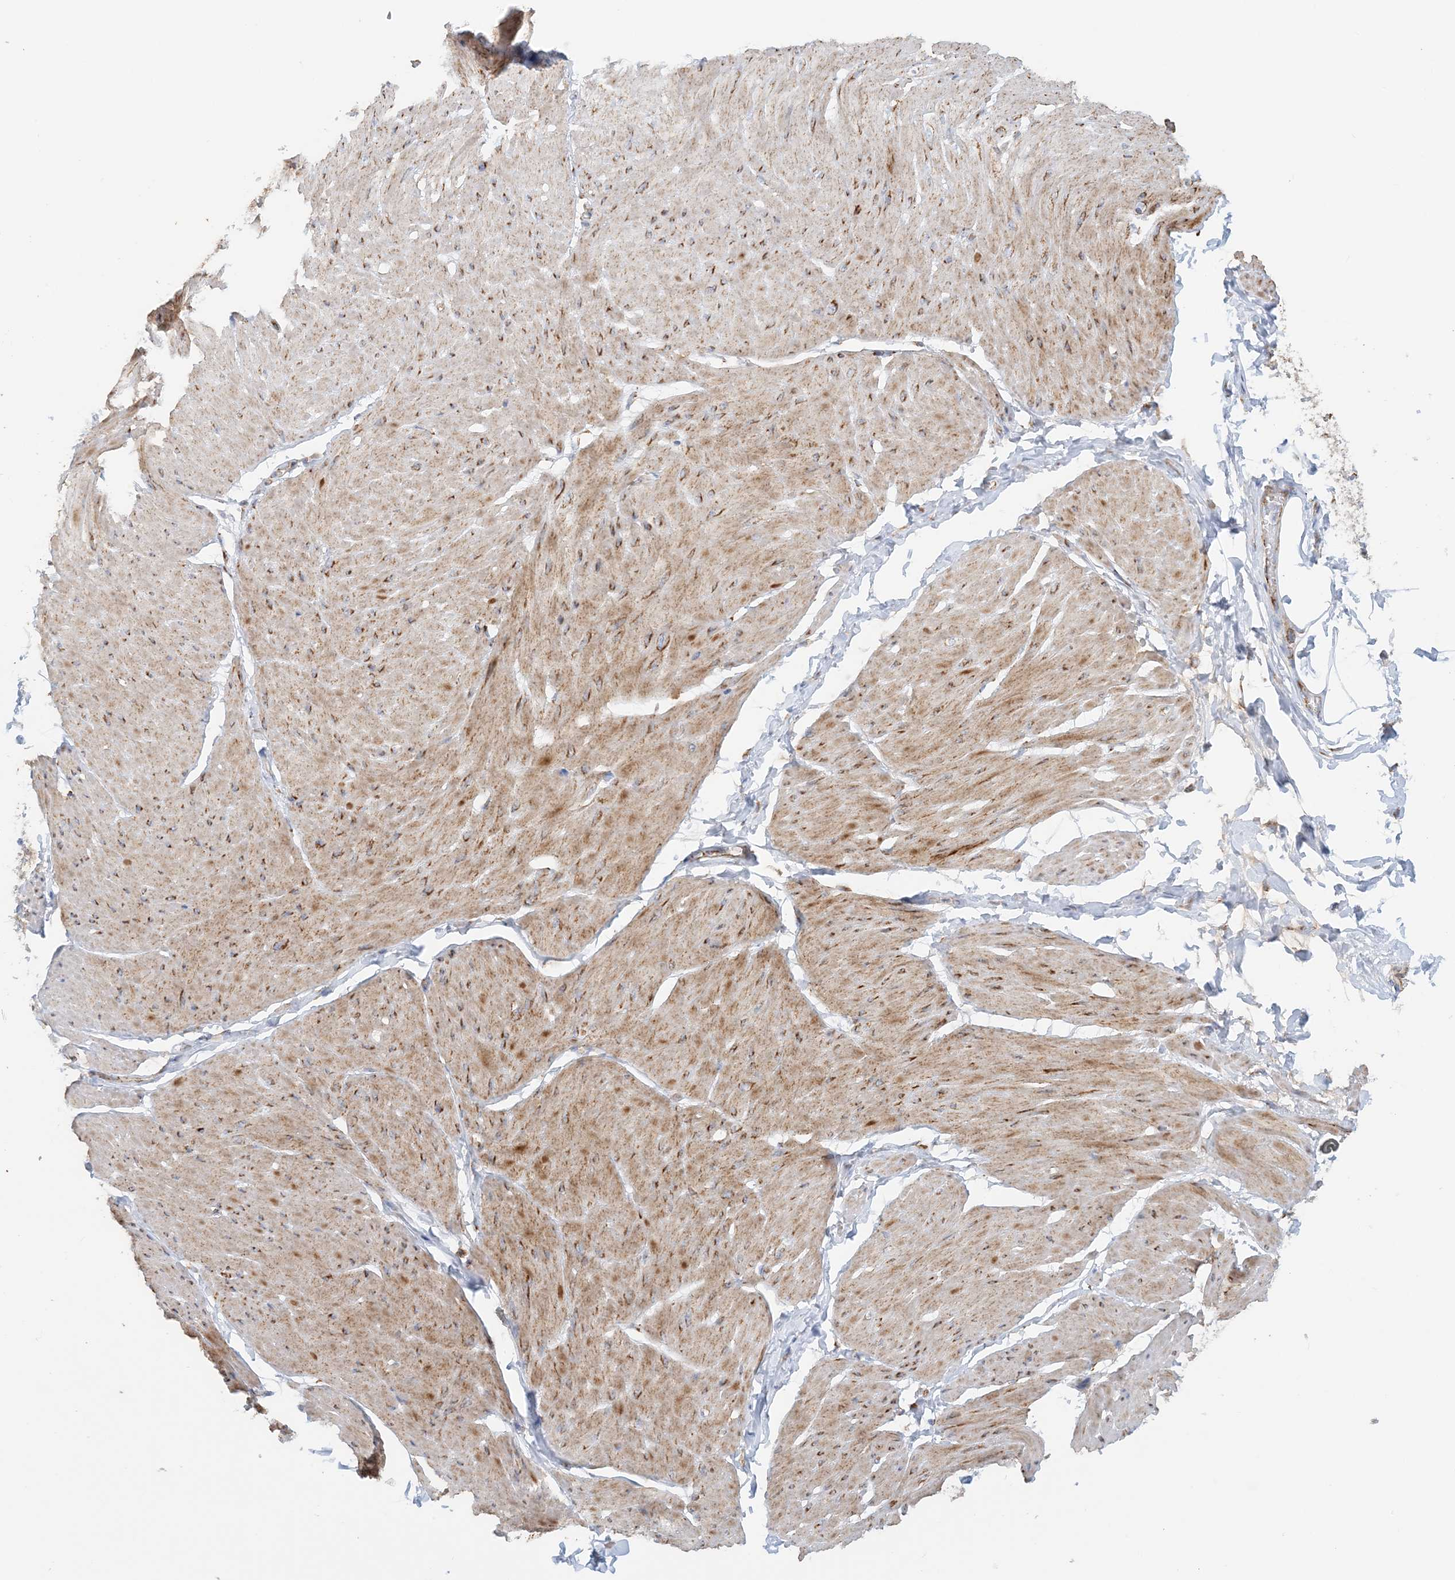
{"staining": {"intensity": "moderate", "quantity": ">75%", "location": "cytoplasmic/membranous"}, "tissue": "smooth muscle", "cell_type": "Smooth muscle cells", "image_type": "normal", "snomed": [{"axis": "morphology", "description": "Urothelial carcinoma, High grade"}, {"axis": "topography", "description": "Urinary bladder"}], "caption": "Protein staining exhibits moderate cytoplasmic/membranous expression in about >75% of smooth muscle cells in normal smooth muscle.", "gene": "COA3", "patient": {"sex": "male", "age": 46}}